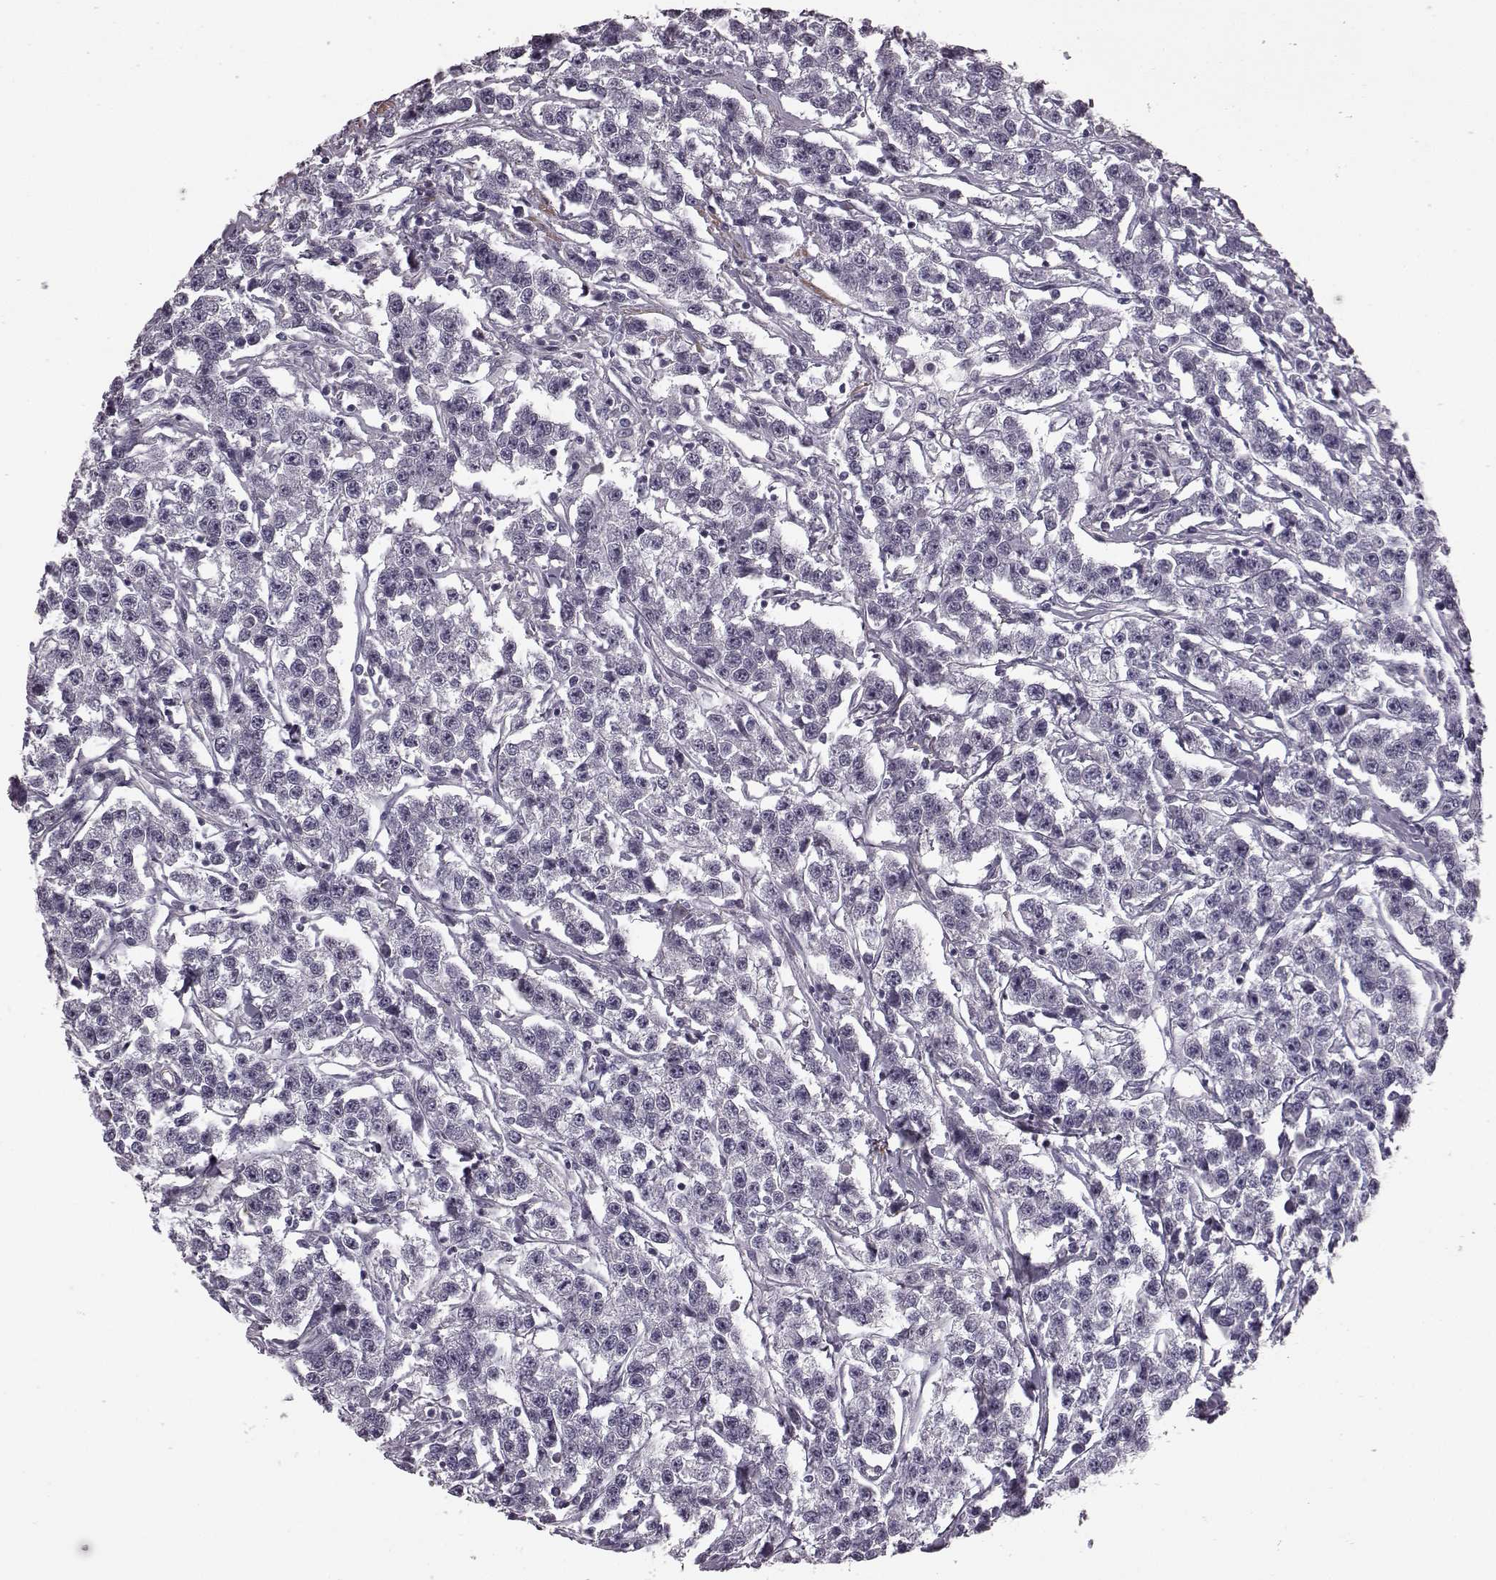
{"staining": {"intensity": "negative", "quantity": "none", "location": "none"}, "tissue": "testis cancer", "cell_type": "Tumor cells", "image_type": "cancer", "snomed": [{"axis": "morphology", "description": "Seminoma, NOS"}, {"axis": "topography", "description": "Testis"}], "caption": "The histopathology image exhibits no significant staining in tumor cells of seminoma (testis). Brightfield microscopy of immunohistochemistry (IHC) stained with DAB (3,3'-diaminobenzidine) (brown) and hematoxylin (blue), captured at high magnification.", "gene": "SLCO3A1", "patient": {"sex": "male", "age": 59}}